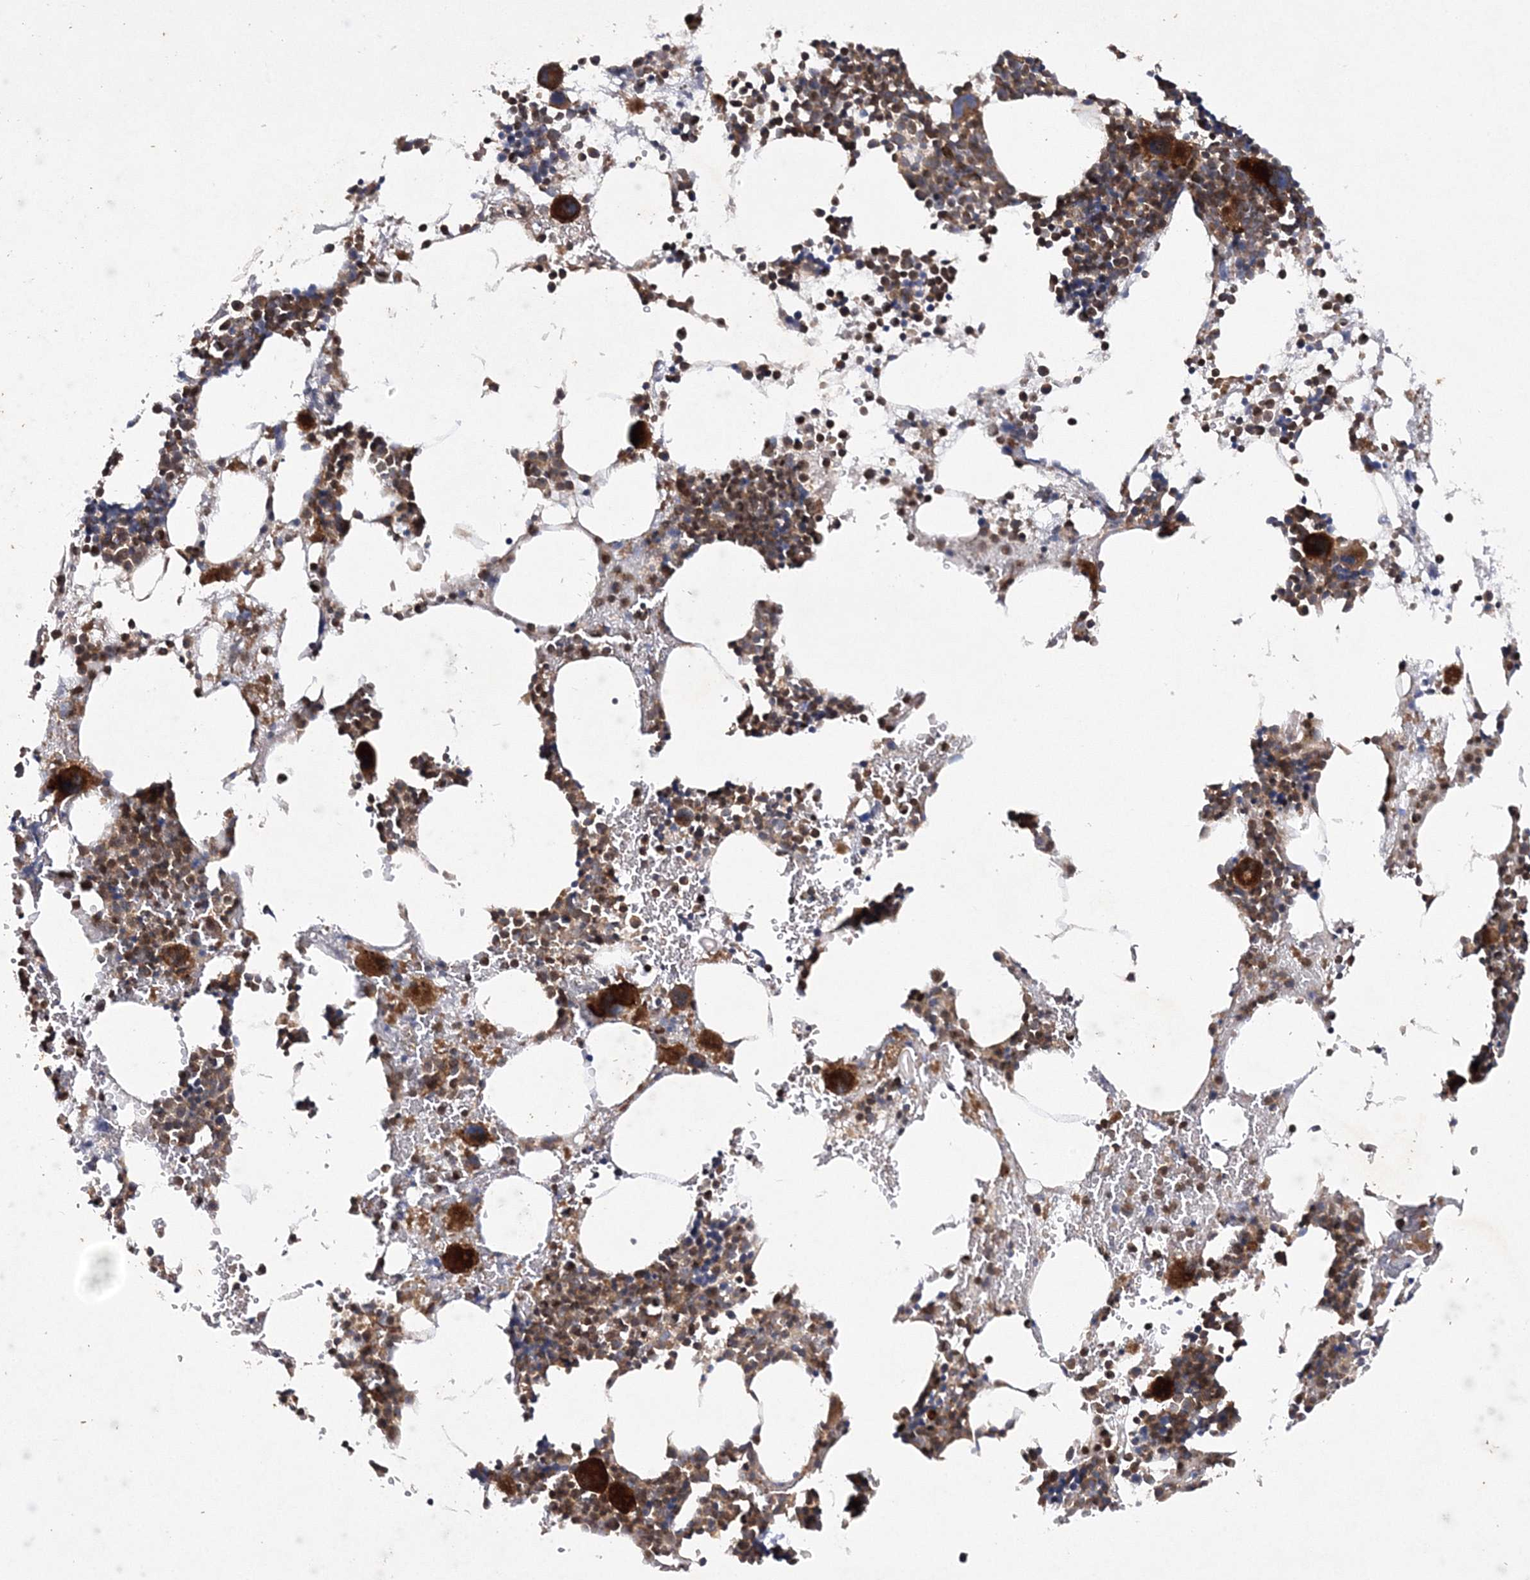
{"staining": {"intensity": "strong", "quantity": ">75%", "location": "cytoplasmic/membranous"}, "tissue": "bone marrow", "cell_type": "Hematopoietic cells", "image_type": "normal", "snomed": [{"axis": "morphology", "description": "Normal tissue, NOS"}, {"axis": "topography", "description": "Bone marrow"}], "caption": "Immunohistochemical staining of normal bone marrow demonstrates strong cytoplasmic/membranous protein positivity in about >75% of hematopoietic cells. Immunohistochemistry stains the protein in brown and the nuclei are stained blue.", "gene": "DNAJC13", "patient": {"sex": "female", "age": 52}}